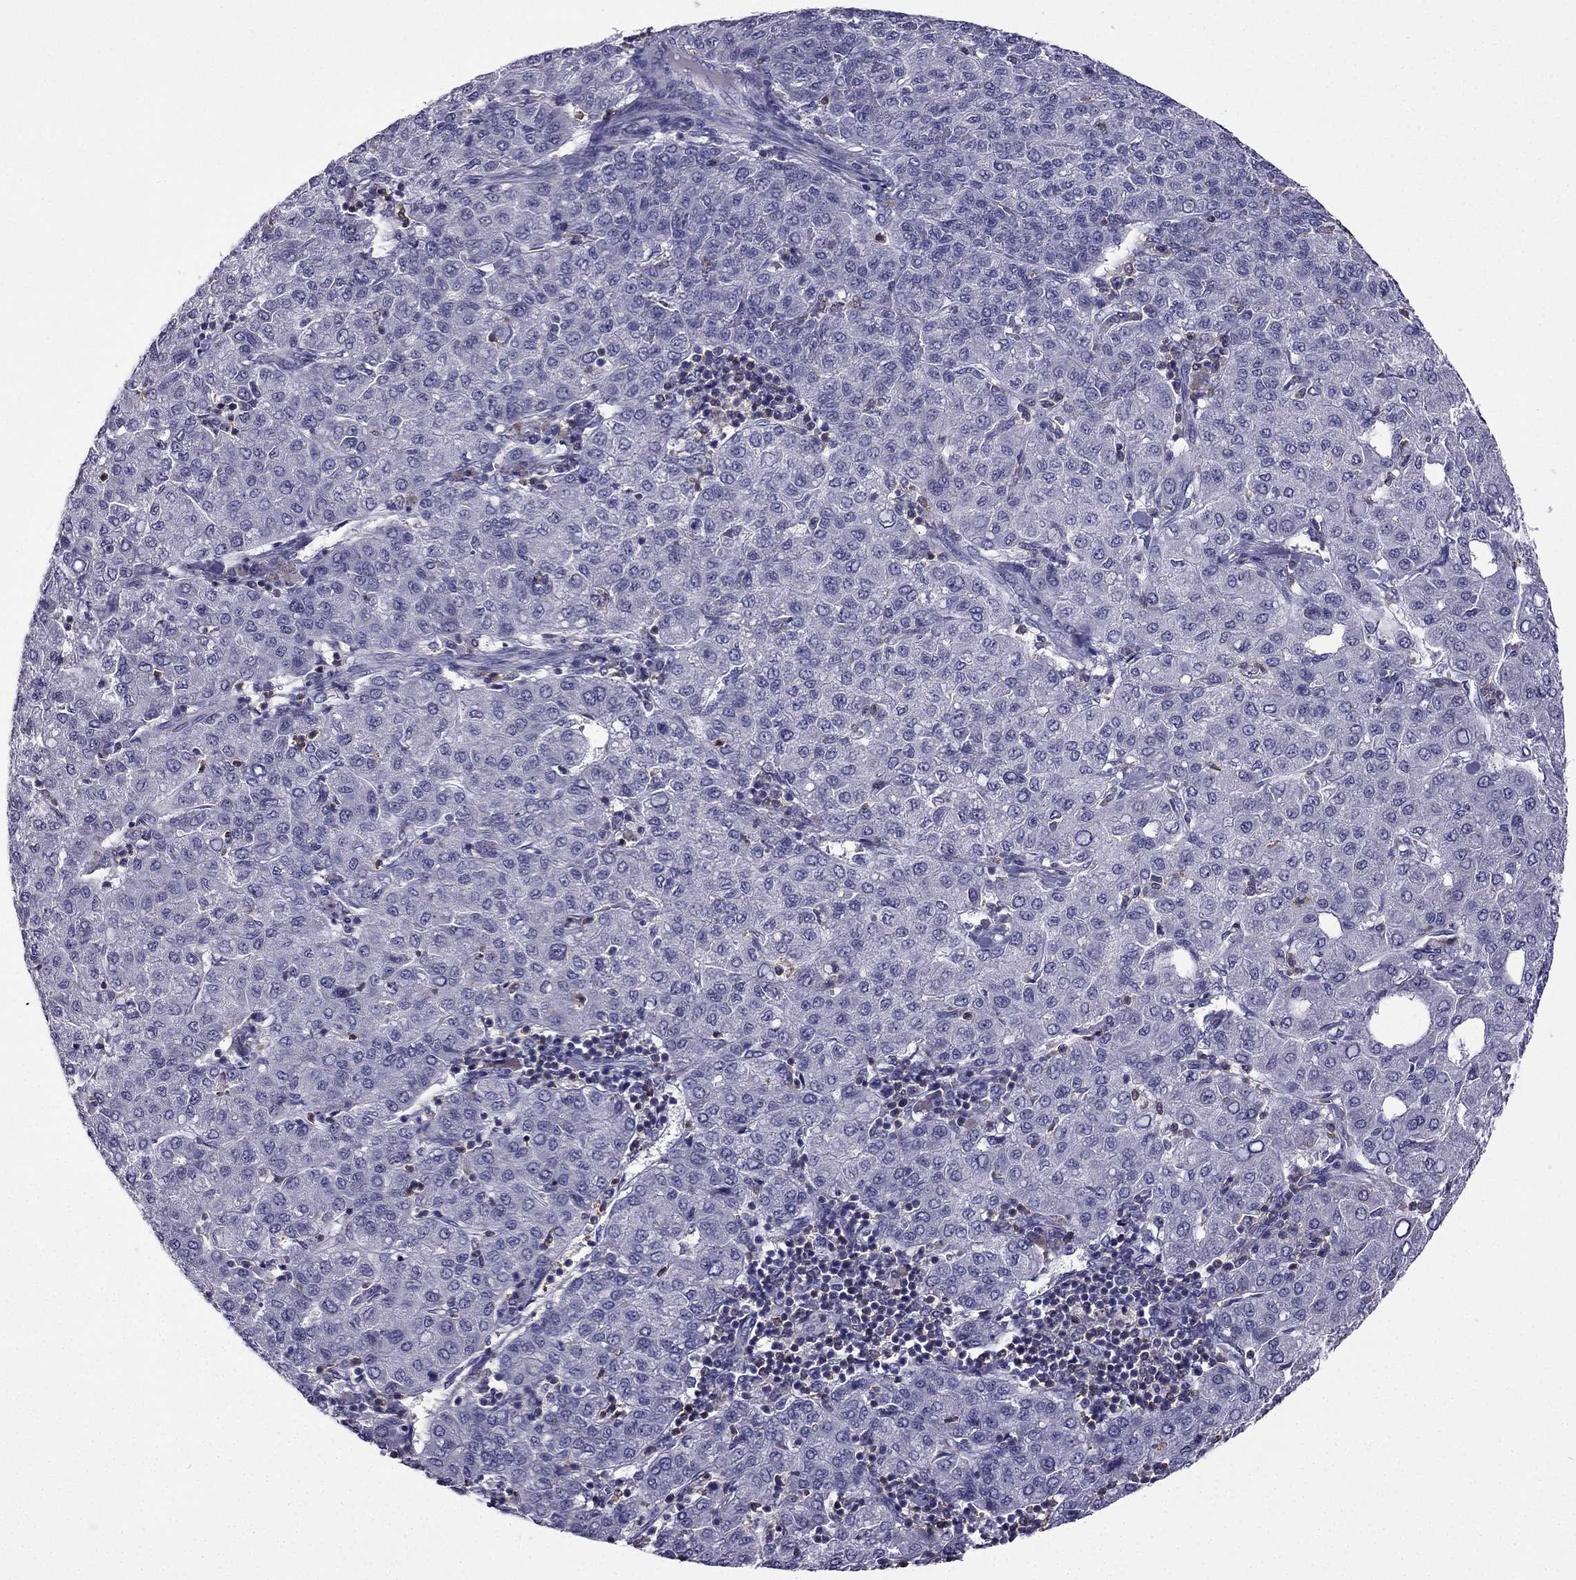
{"staining": {"intensity": "negative", "quantity": "none", "location": "none"}, "tissue": "liver cancer", "cell_type": "Tumor cells", "image_type": "cancer", "snomed": [{"axis": "morphology", "description": "Carcinoma, Hepatocellular, NOS"}, {"axis": "topography", "description": "Liver"}], "caption": "Immunohistochemistry (IHC) photomicrograph of neoplastic tissue: human liver cancer stained with DAB (3,3'-diaminobenzidine) shows no significant protein staining in tumor cells.", "gene": "CCK", "patient": {"sex": "male", "age": 65}}